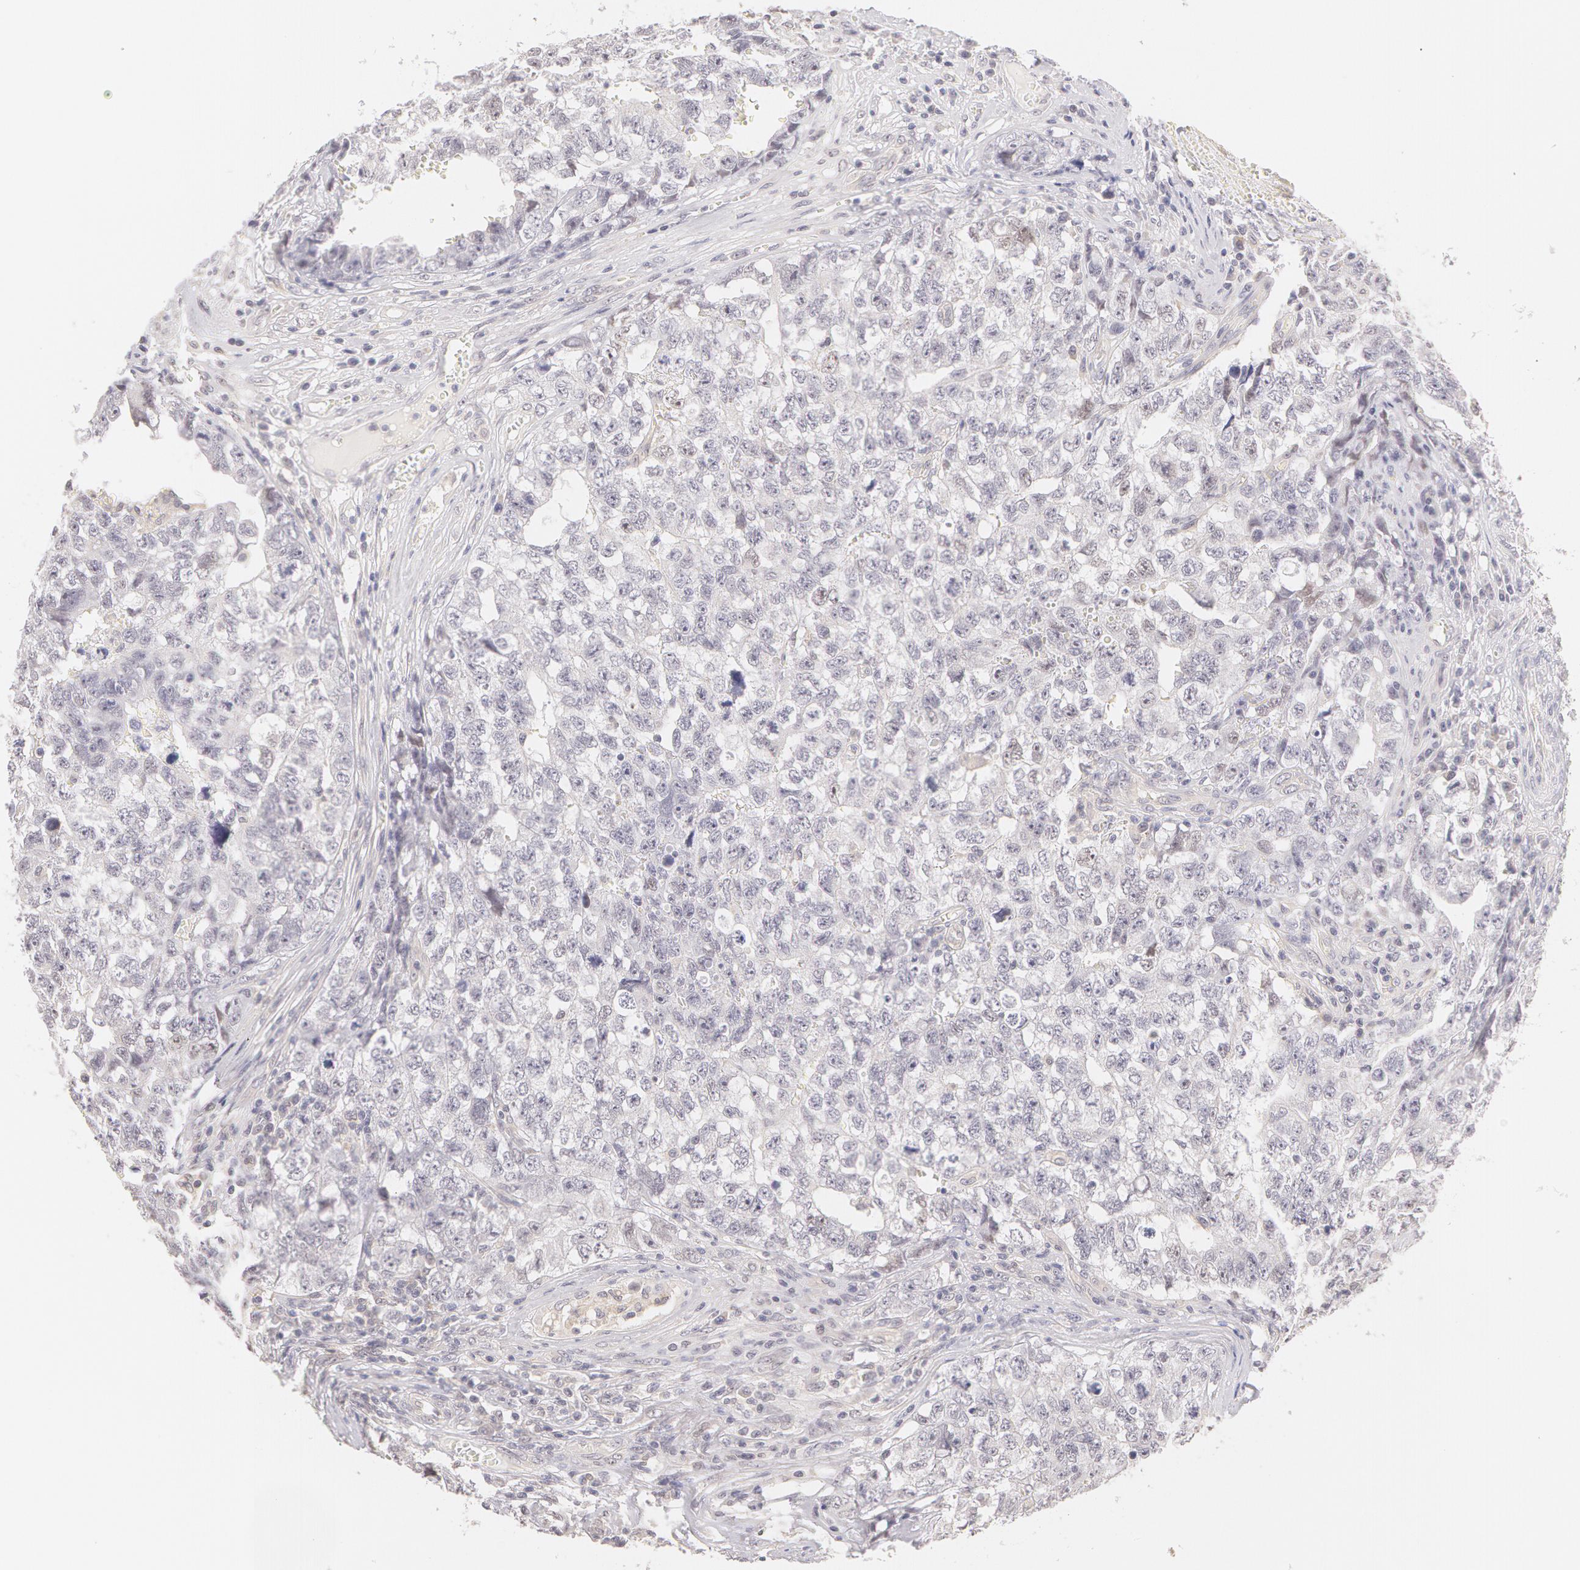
{"staining": {"intensity": "negative", "quantity": "none", "location": "none"}, "tissue": "testis cancer", "cell_type": "Tumor cells", "image_type": "cancer", "snomed": [{"axis": "morphology", "description": "Carcinoma, Embryonal, NOS"}, {"axis": "topography", "description": "Testis"}], "caption": "A micrograph of human embryonal carcinoma (testis) is negative for staining in tumor cells.", "gene": "ZNF597", "patient": {"sex": "male", "age": 31}}